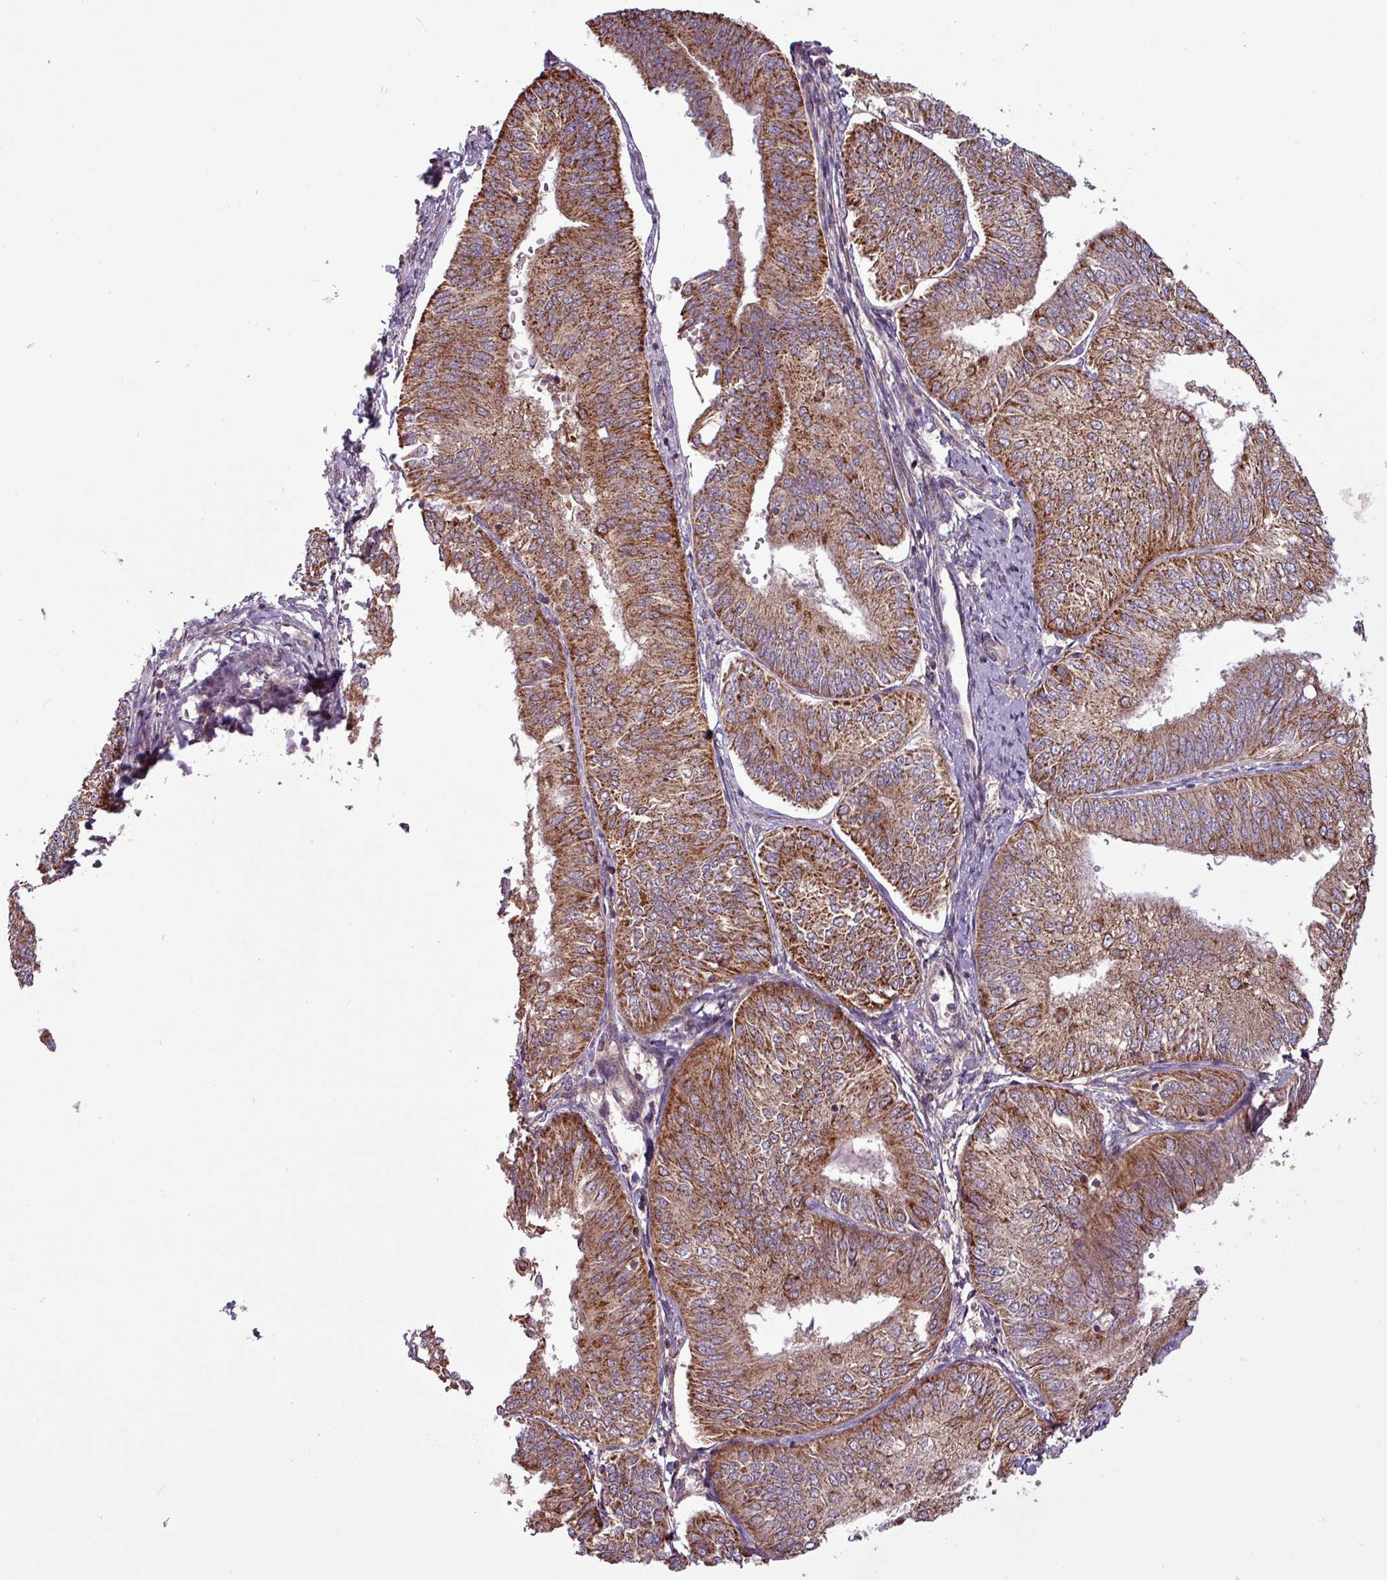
{"staining": {"intensity": "strong", "quantity": ">75%", "location": "cytoplasmic/membranous"}, "tissue": "endometrial cancer", "cell_type": "Tumor cells", "image_type": "cancer", "snomed": [{"axis": "morphology", "description": "Adenocarcinoma, NOS"}, {"axis": "topography", "description": "Endometrium"}], "caption": "Endometrial adenocarcinoma stained for a protein (brown) demonstrates strong cytoplasmic/membranous positive positivity in about >75% of tumor cells.", "gene": "MCTP2", "patient": {"sex": "female", "age": 58}}